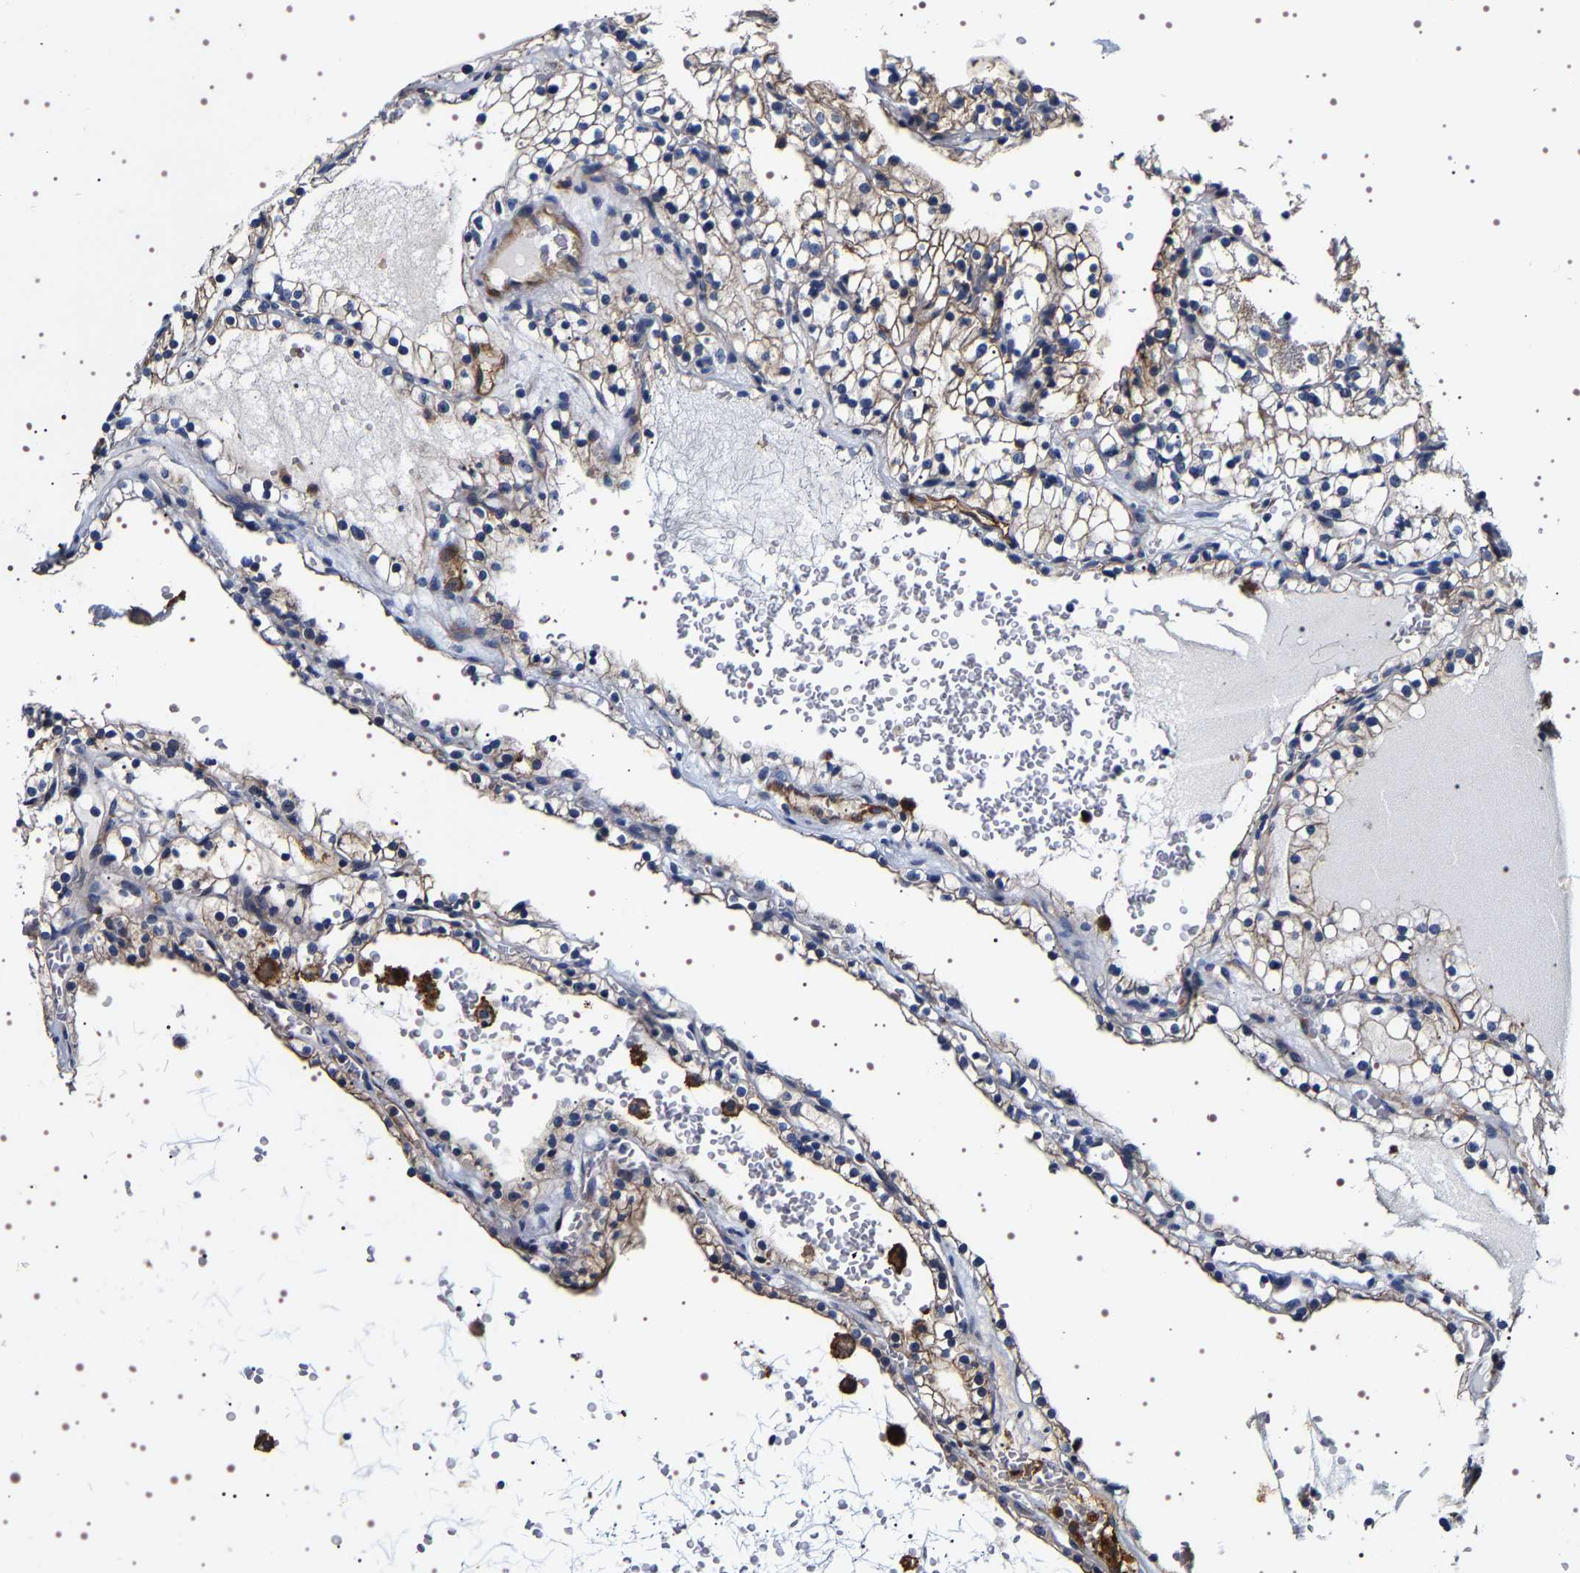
{"staining": {"intensity": "weak", "quantity": "25%-75%", "location": "cytoplasmic/membranous"}, "tissue": "renal cancer", "cell_type": "Tumor cells", "image_type": "cancer", "snomed": [{"axis": "morphology", "description": "Adenocarcinoma, NOS"}, {"axis": "topography", "description": "Kidney"}], "caption": "Renal cancer (adenocarcinoma) tissue shows weak cytoplasmic/membranous positivity in about 25%-75% of tumor cells", "gene": "ALPL", "patient": {"sex": "female", "age": 41}}